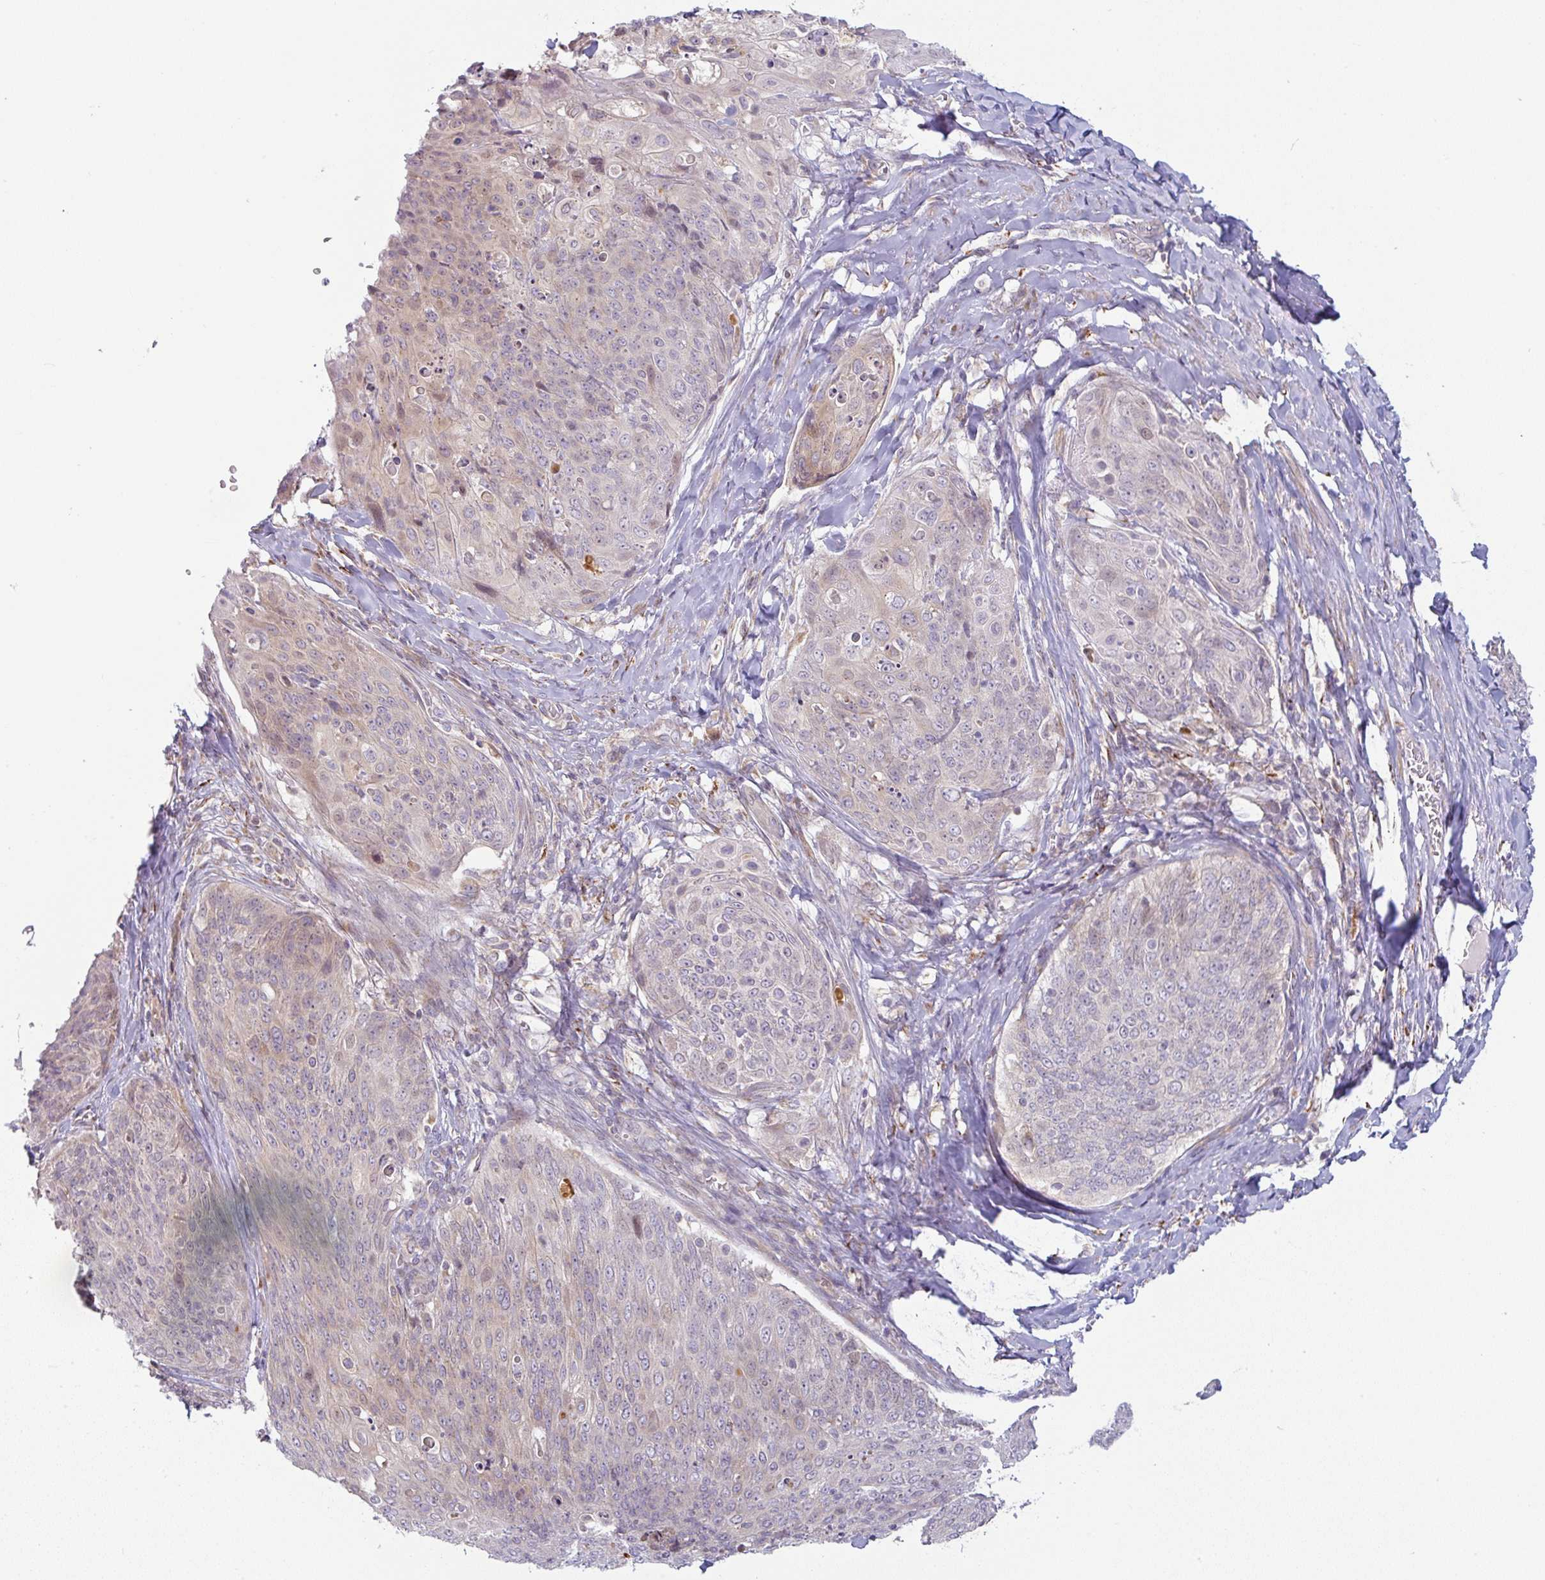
{"staining": {"intensity": "weak", "quantity": "<25%", "location": "cytoplasmic/membranous"}, "tissue": "skin cancer", "cell_type": "Tumor cells", "image_type": "cancer", "snomed": [{"axis": "morphology", "description": "Squamous cell carcinoma, NOS"}, {"axis": "topography", "description": "Skin"}, {"axis": "topography", "description": "Vulva"}], "caption": "This is an immunohistochemistry photomicrograph of human skin cancer (squamous cell carcinoma). There is no positivity in tumor cells.", "gene": "MOB1A", "patient": {"sex": "female", "age": 85}}